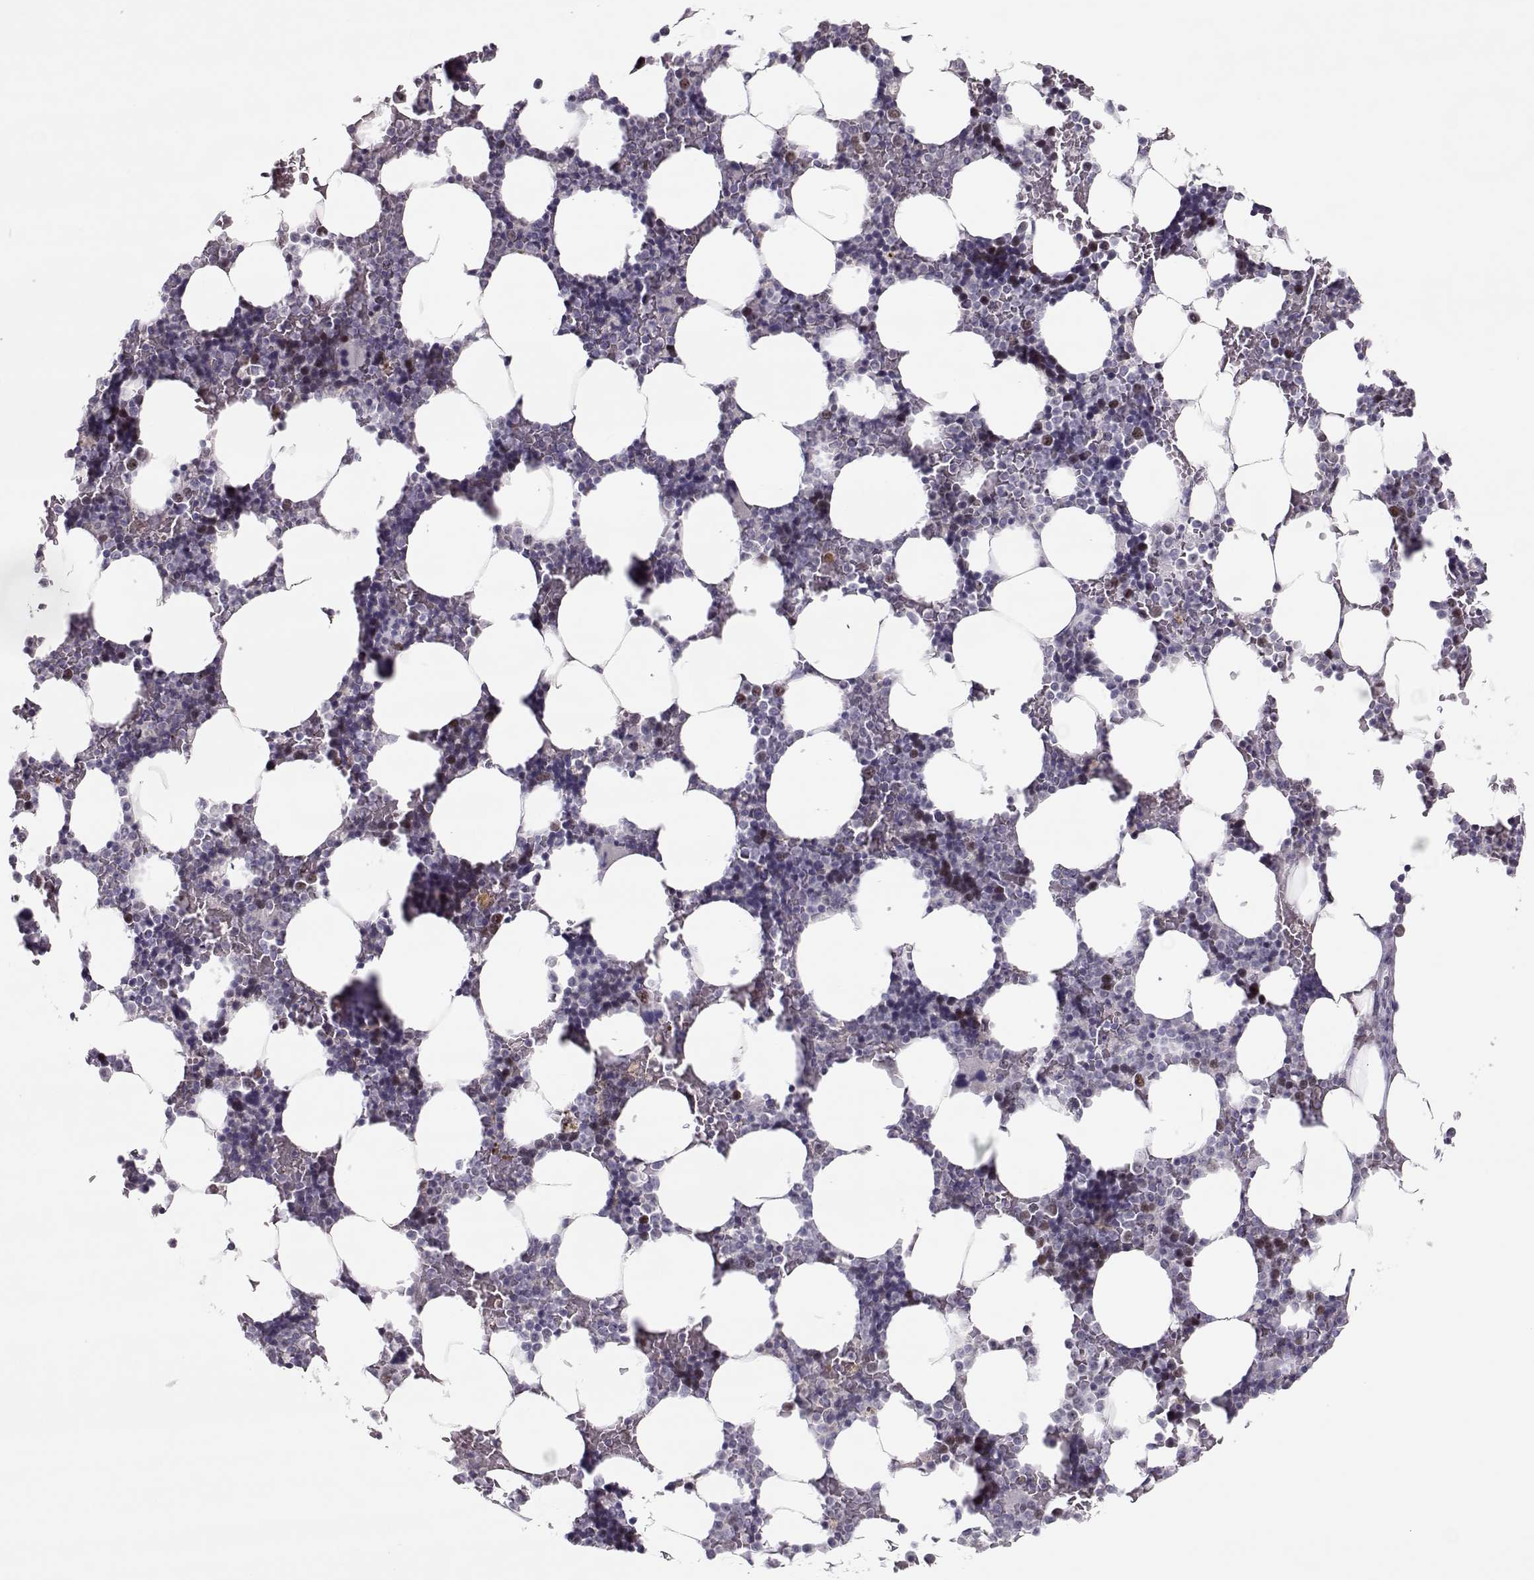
{"staining": {"intensity": "weak", "quantity": "<25%", "location": "nuclear"}, "tissue": "bone marrow", "cell_type": "Hematopoietic cells", "image_type": "normal", "snomed": [{"axis": "morphology", "description": "Normal tissue, NOS"}, {"axis": "topography", "description": "Bone marrow"}], "caption": "A histopathology image of bone marrow stained for a protein demonstrates no brown staining in hematopoietic cells. The staining was performed using DAB (3,3'-diaminobenzidine) to visualize the protein expression in brown, while the nuclei were stained in blue with hematoxylin (Magnification: 20x).", "gene": "SGO1", "patient": {"sex": "male", "age": 51}}